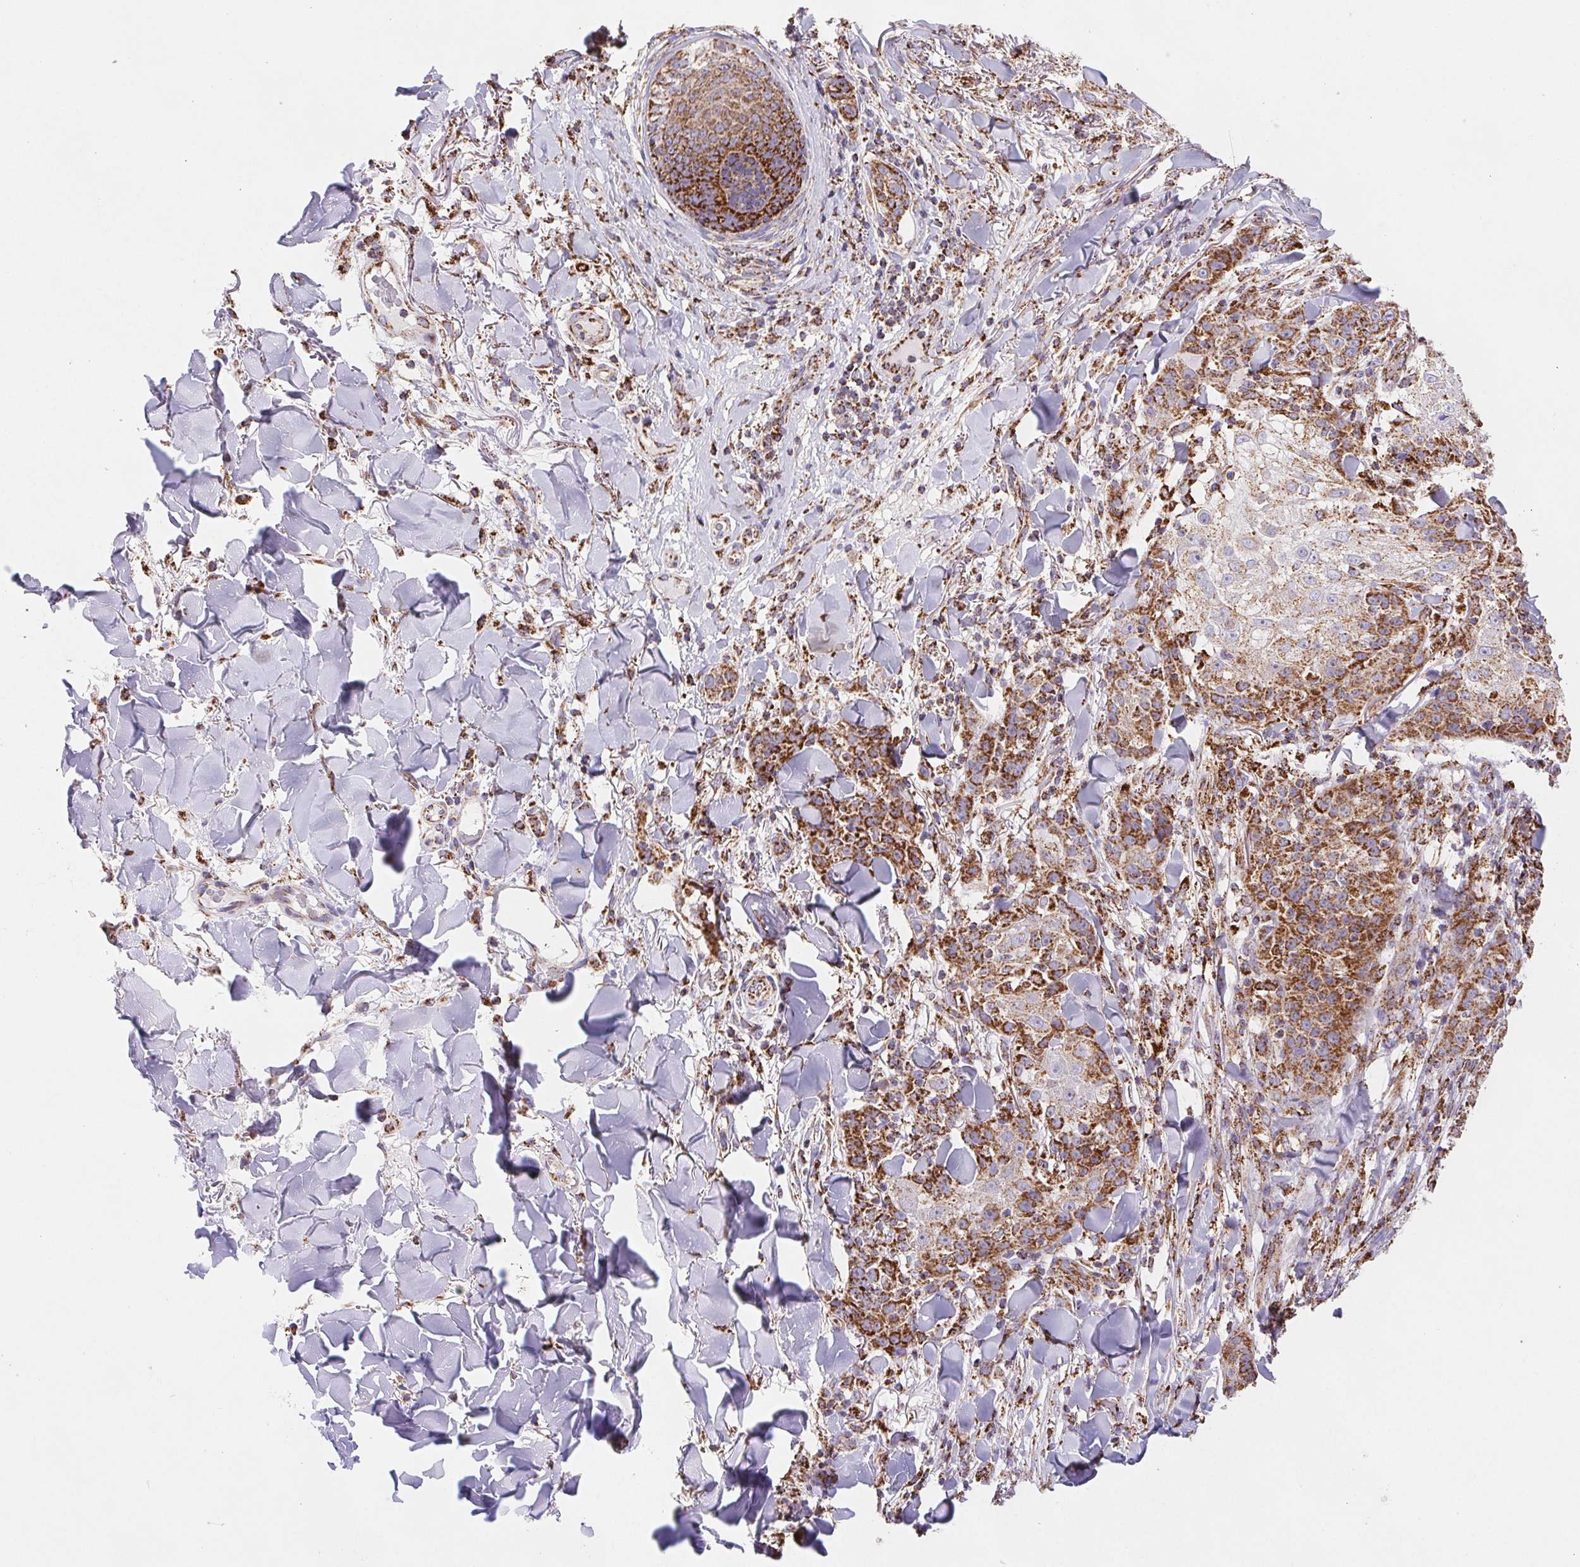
{"staining": {"intensity": "strong", "quantity": ">75%", "location": "cytoplasmic/membranous"}, "tissue": "skin cancer", "cell_type": "Tumor cells", "image_type": "cancer", "snomed": [{"axis": "morphology", "description": "Normal tissue, NOS"}, {"axis": "morphology", "description": "Squamous cell carcinoma, NOS"}, {"axis": "topography", "description": "Skin"}], "caption": "Immunohistochemical staining of human skin squamous cell carcinoma exhibits high levels of strong cytoplasmic/membranous protein staining in approximately >75% of tumor cells.", "gene": "NIPSNAP2", "patient": {"sex": "female", "age": 83}}